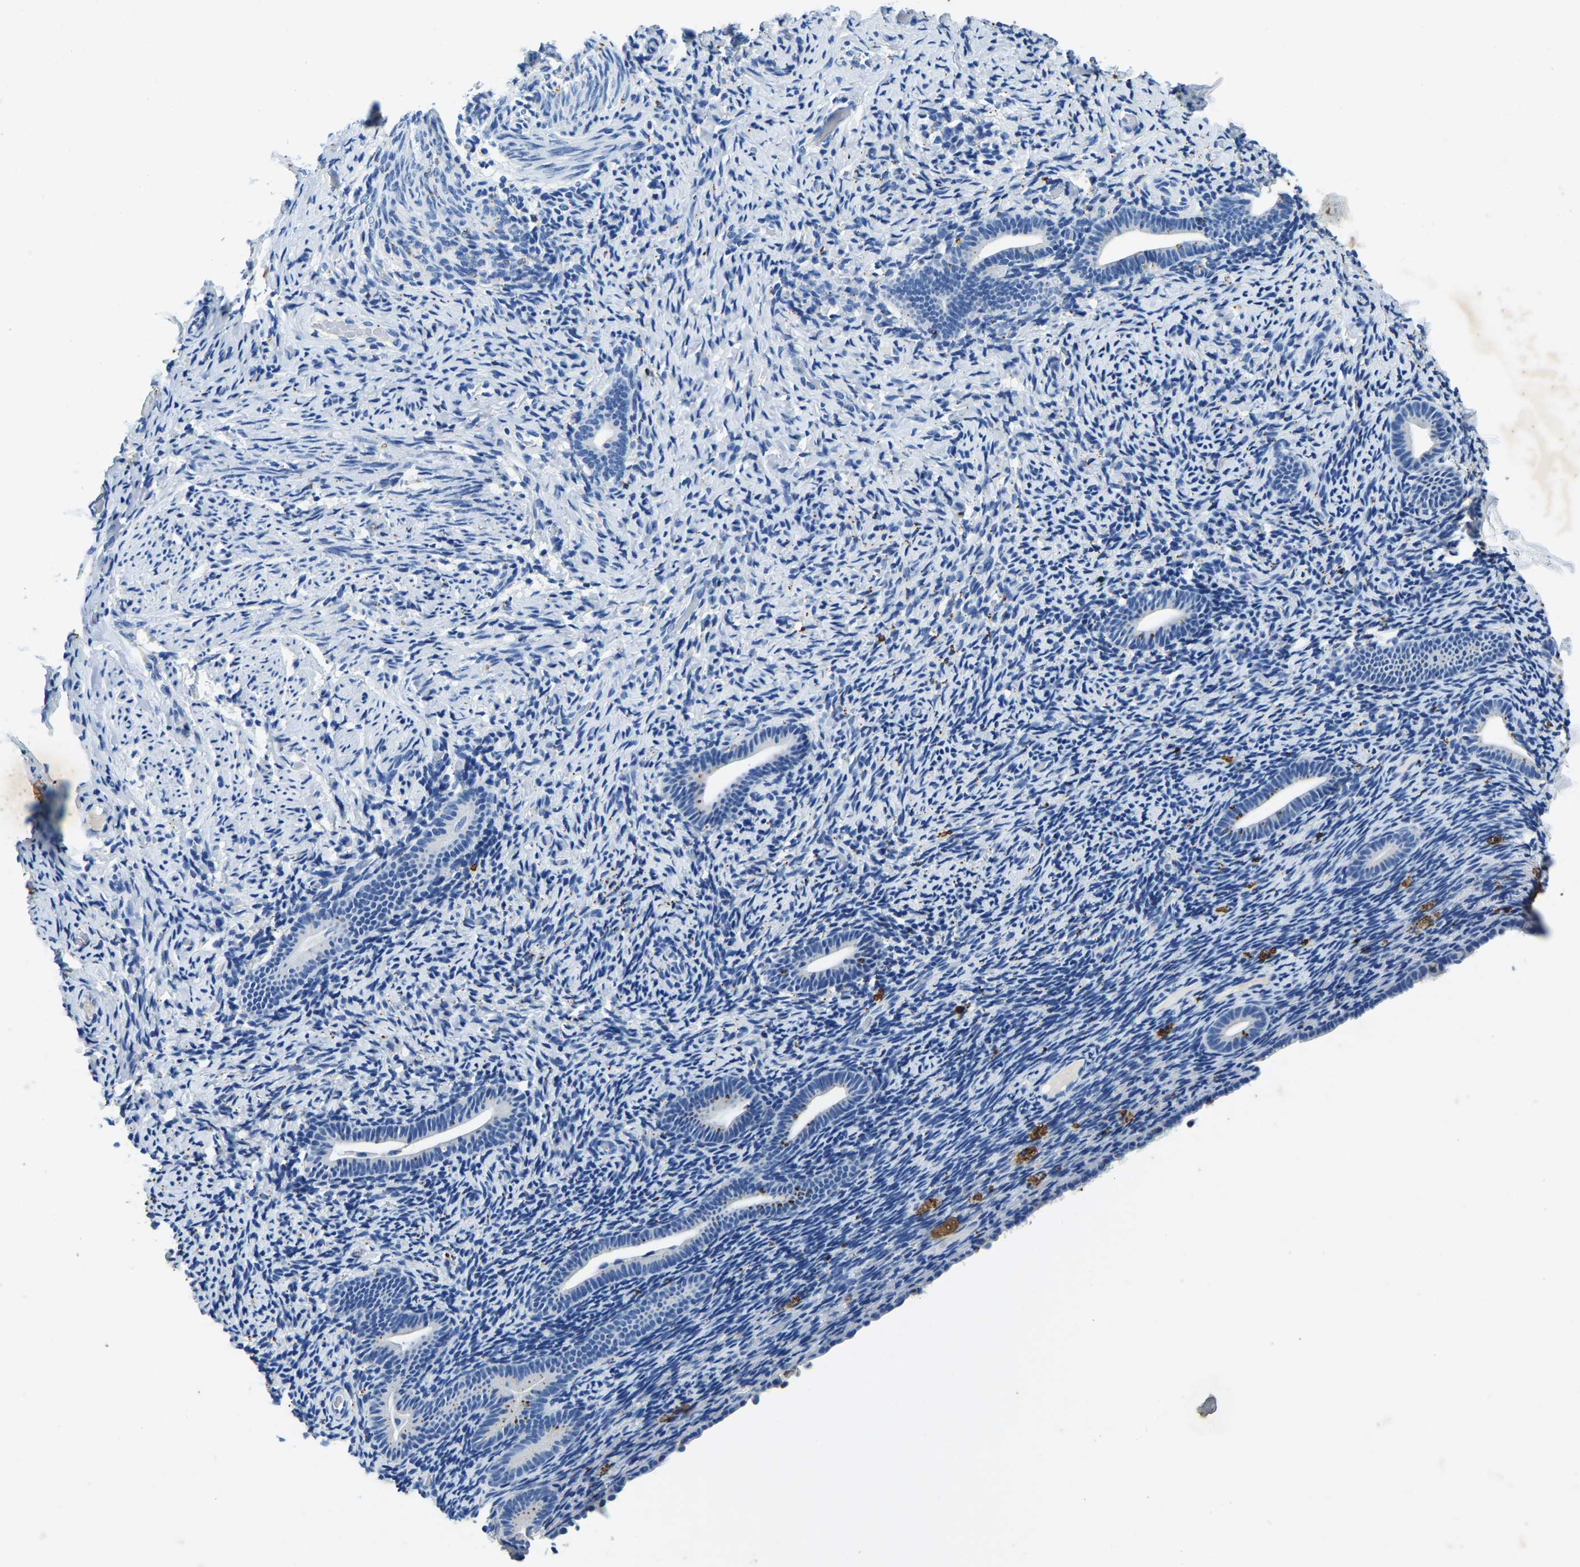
{"staining": {"intensity": "negative", "quantity": "none", "location": "none"}, "tissue": "endometrium", "cell_type": "Cells in endometrial stroma", "image_type": "normal", "snomed": [{"axis": "morphology", "description": "Normal tissue, NOS"}, {"axis": "topography", "description": "Endometrium"}], "caption": "A histopathology image of endometrium stained for a protein reveals no brown staining in cells in endometrial stroma.", "gene": "UBN2", "patient": {"sex": "female", "age": 51}}